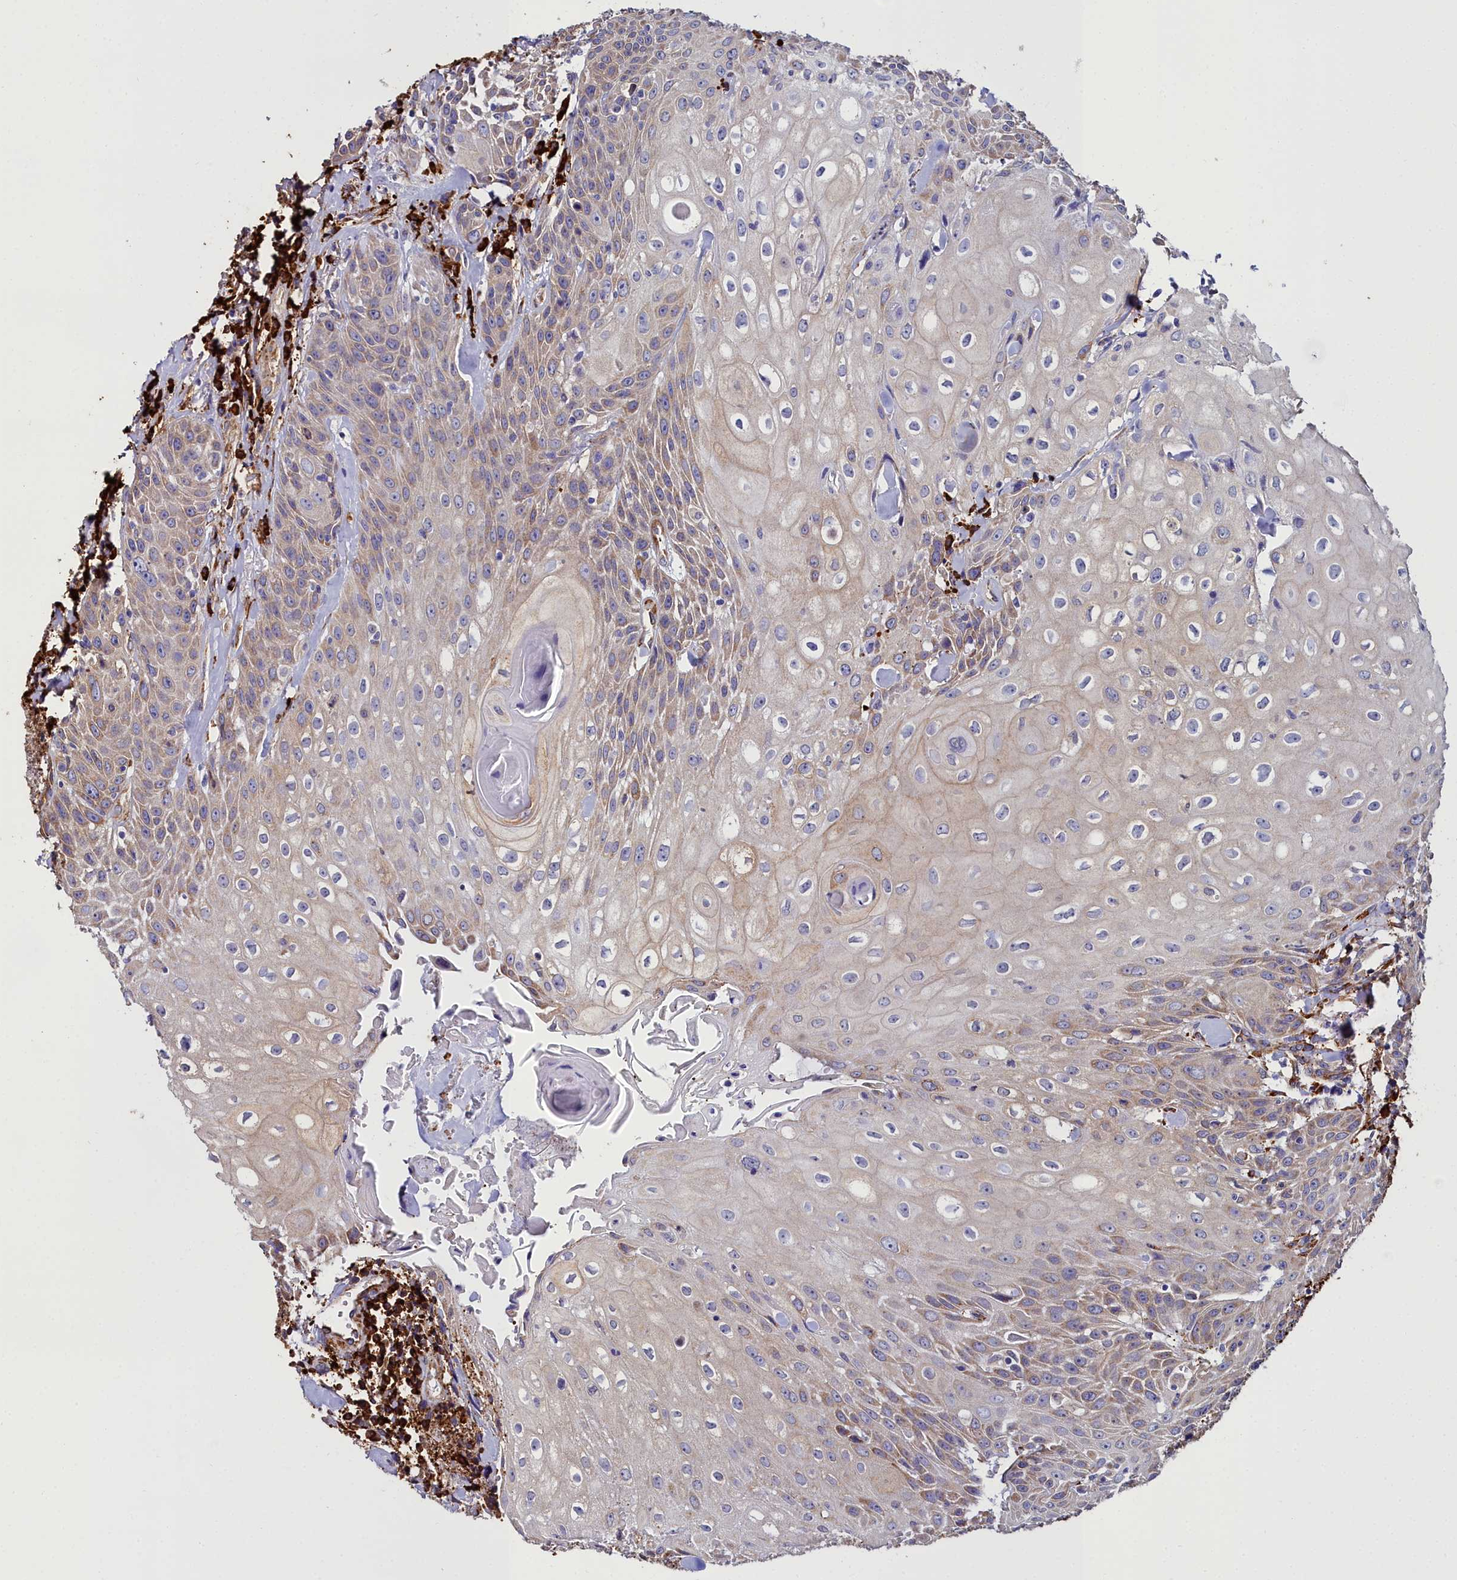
{"staining": {"intensity": "weak", "quantity": "25%-75%", "location": "cytoplasmic/membranous"}, "tissue": "head and neck cancer", "cell_type": "Tumor cells", "image_type": "cancer", "snomed": [{"axis": "morphology", "description": "Squamous cell carcinoma, NOS"}, {"axis": "topography", "description": "Oral tissue"}, {"axis": "topography", "description": "Head-Neck"}], "caption": "Weak cytoplasmic/membranous staining is seen in approximately 25%-75% of tumor cells in head and neck squamous cell carcinoma. (DAB IHC, brown staining for protein, blue staining for nuclei).", "gene": "TXNDC5", "patient": {"sex": "female", "age": 82}}